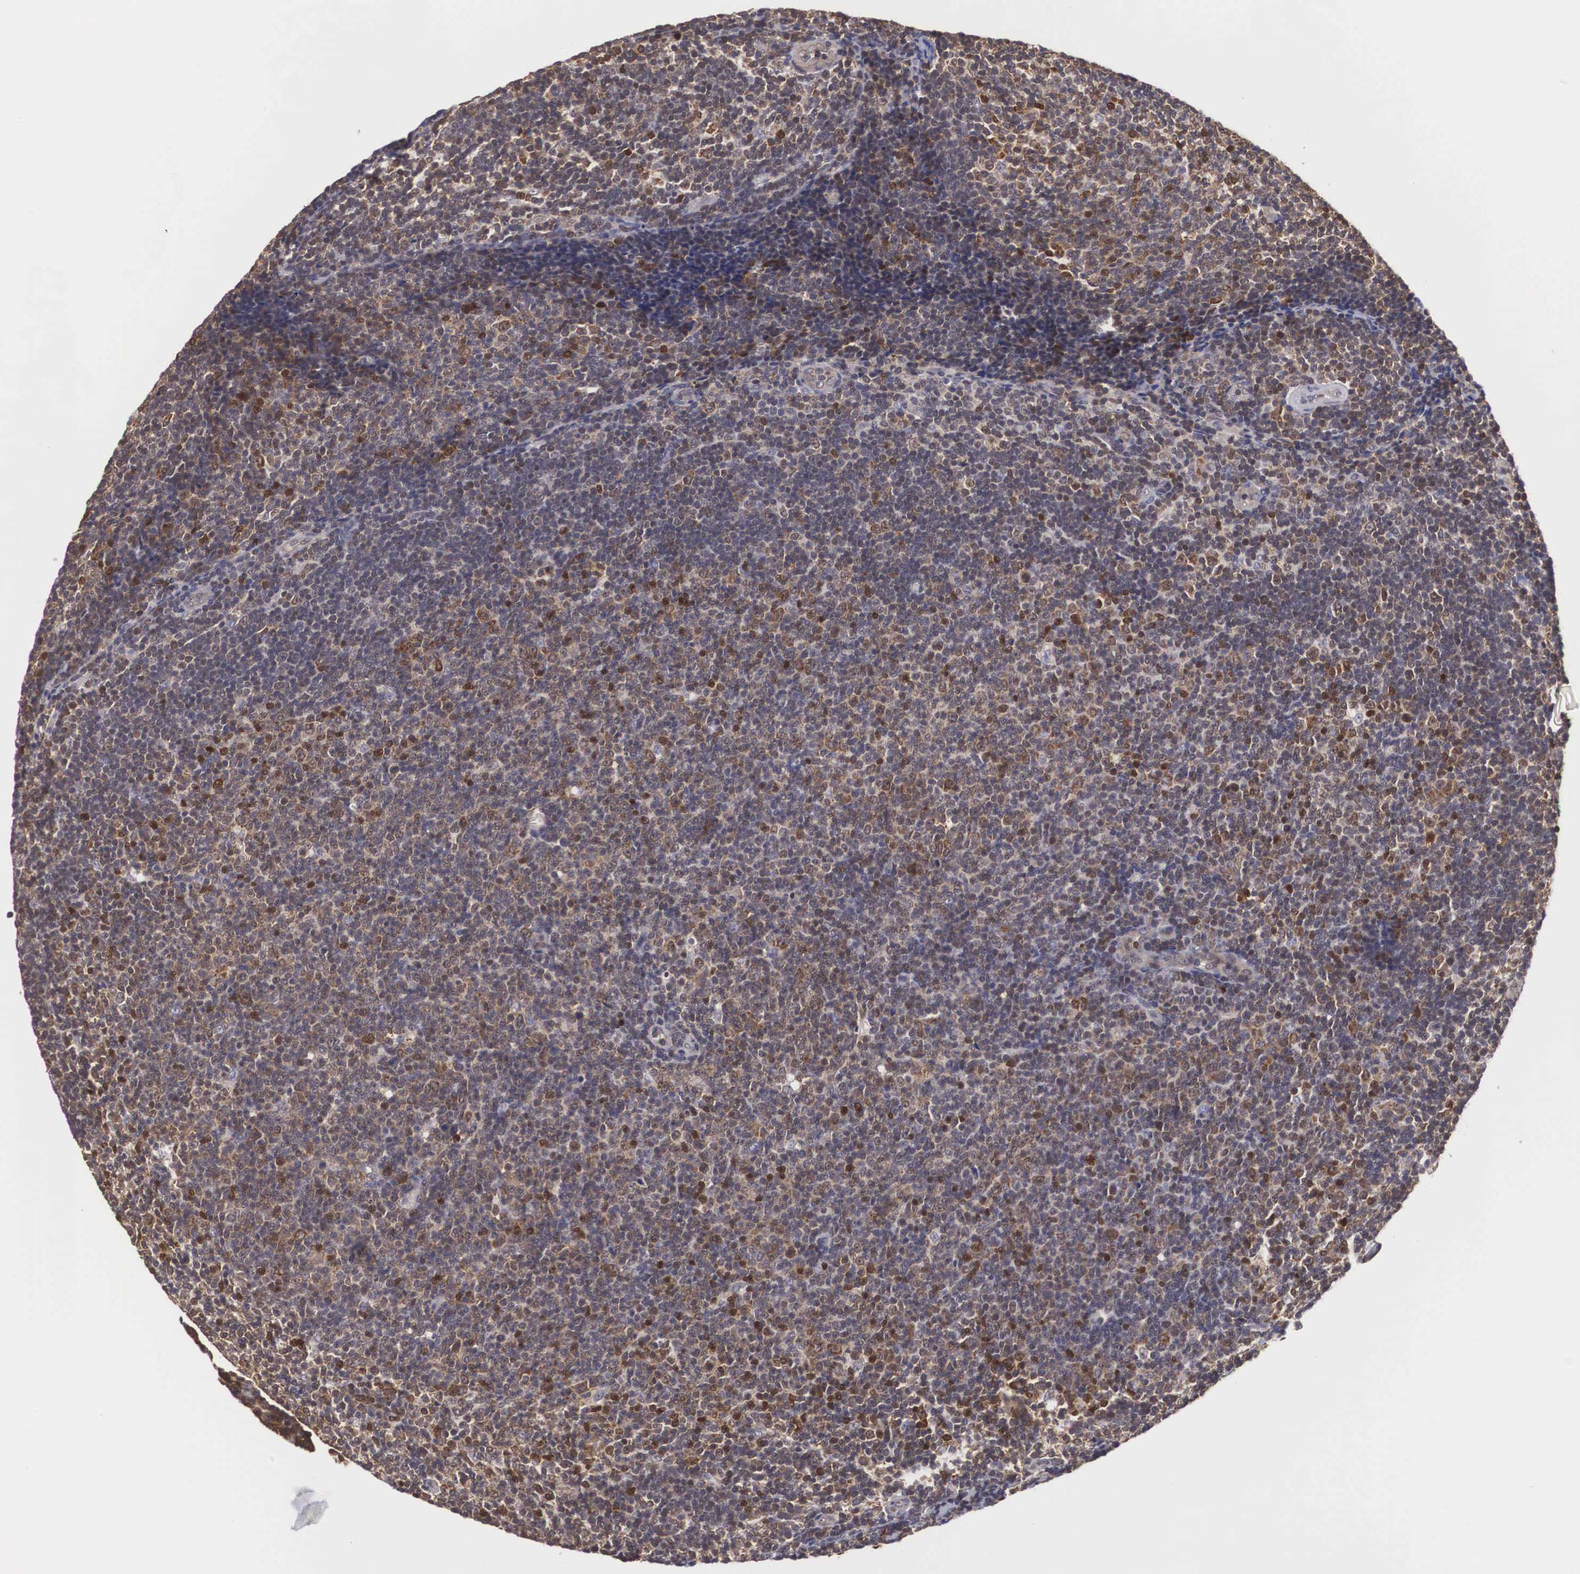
{"staining": {"intensity": "moderate", "quantity": "25%-75%", "location": "cytoplasmic/membranous,nuclear"}, "tissue": "lymphoma", "cell_type": "Tumor cells", "image_type": "cancer", "snomed": [{"axis": "morphology", "description": "Malignant lymphoma, non-Hodgkin's type, Low grade"}, {"axis": "topography", "description": "Lymph node"}], "caption": "Approximately 25%-75% of tumor cells in lymphoma demonstrate moderate cytoplasmic/membranous and nuclear protein positivity as visualized by brown immunohistochemical staining.", "gene": "ADSL", "patient": {"sex": "male", "age": 49}}